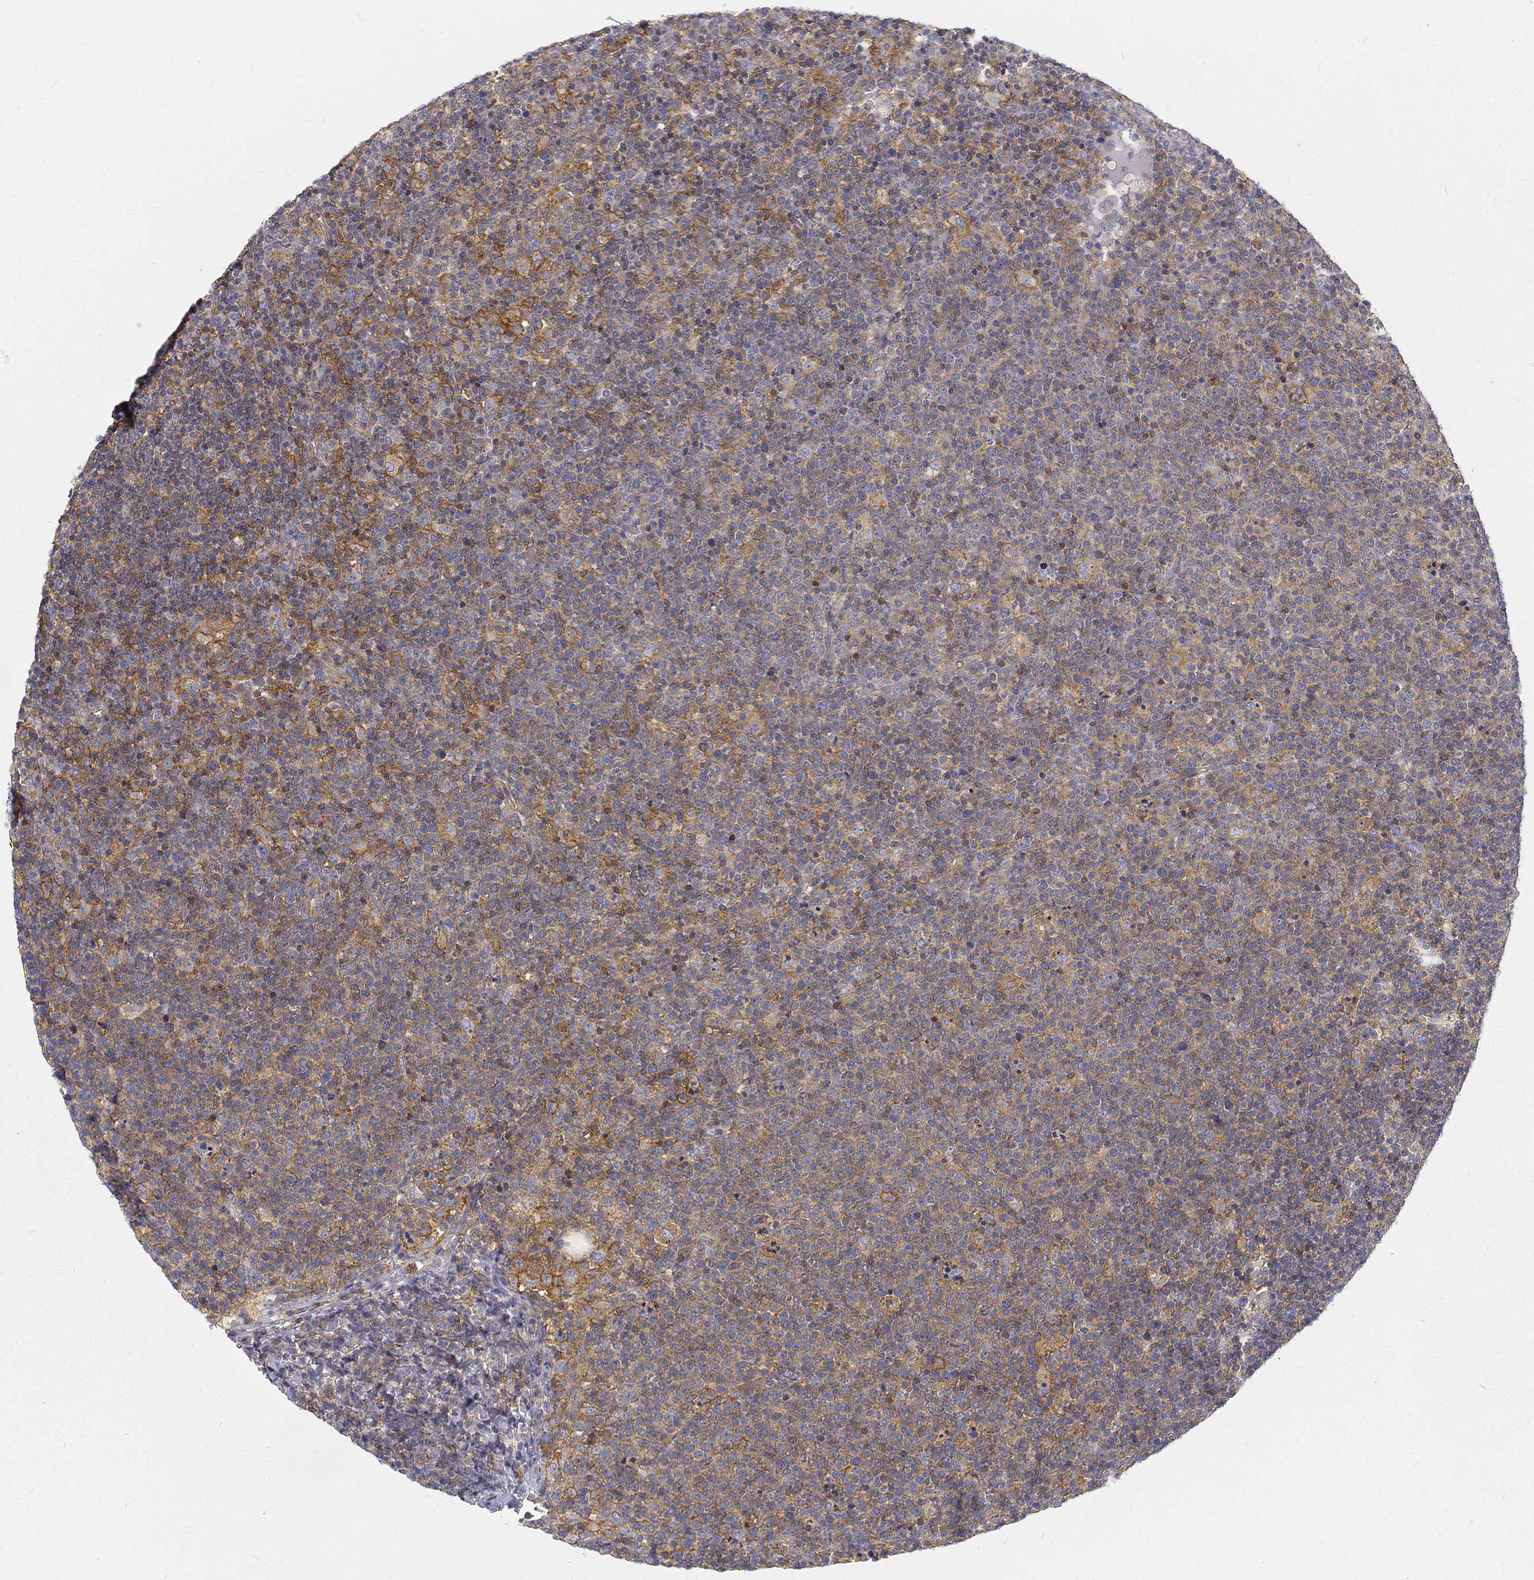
{"staining": {"intensity": "moderate", "quantity": "25%-75%", "location": "cytoplasmic/membranous"}, "tissue": "lymphoma", "cell_type": "Tumor cells", "image_type": "cancer", "snomed": [{"axis": "morphology", "description": "Malignant lymphoma, non-Hodgkin's type, High grade"}, {"axis": "topography", "description": "Lymph node"}], "caption": "An immunohistochemistry (IHC) image of neoplastic tissue is shown. Protein staining in brown labels moderate cytoplasmic/membranous positivity in malignant lymphoma, non-Hodgkin's type (high-grade) within tumor cells.", "gene": "MTMR11", "patient": {"sex": "male", "age": 61}}